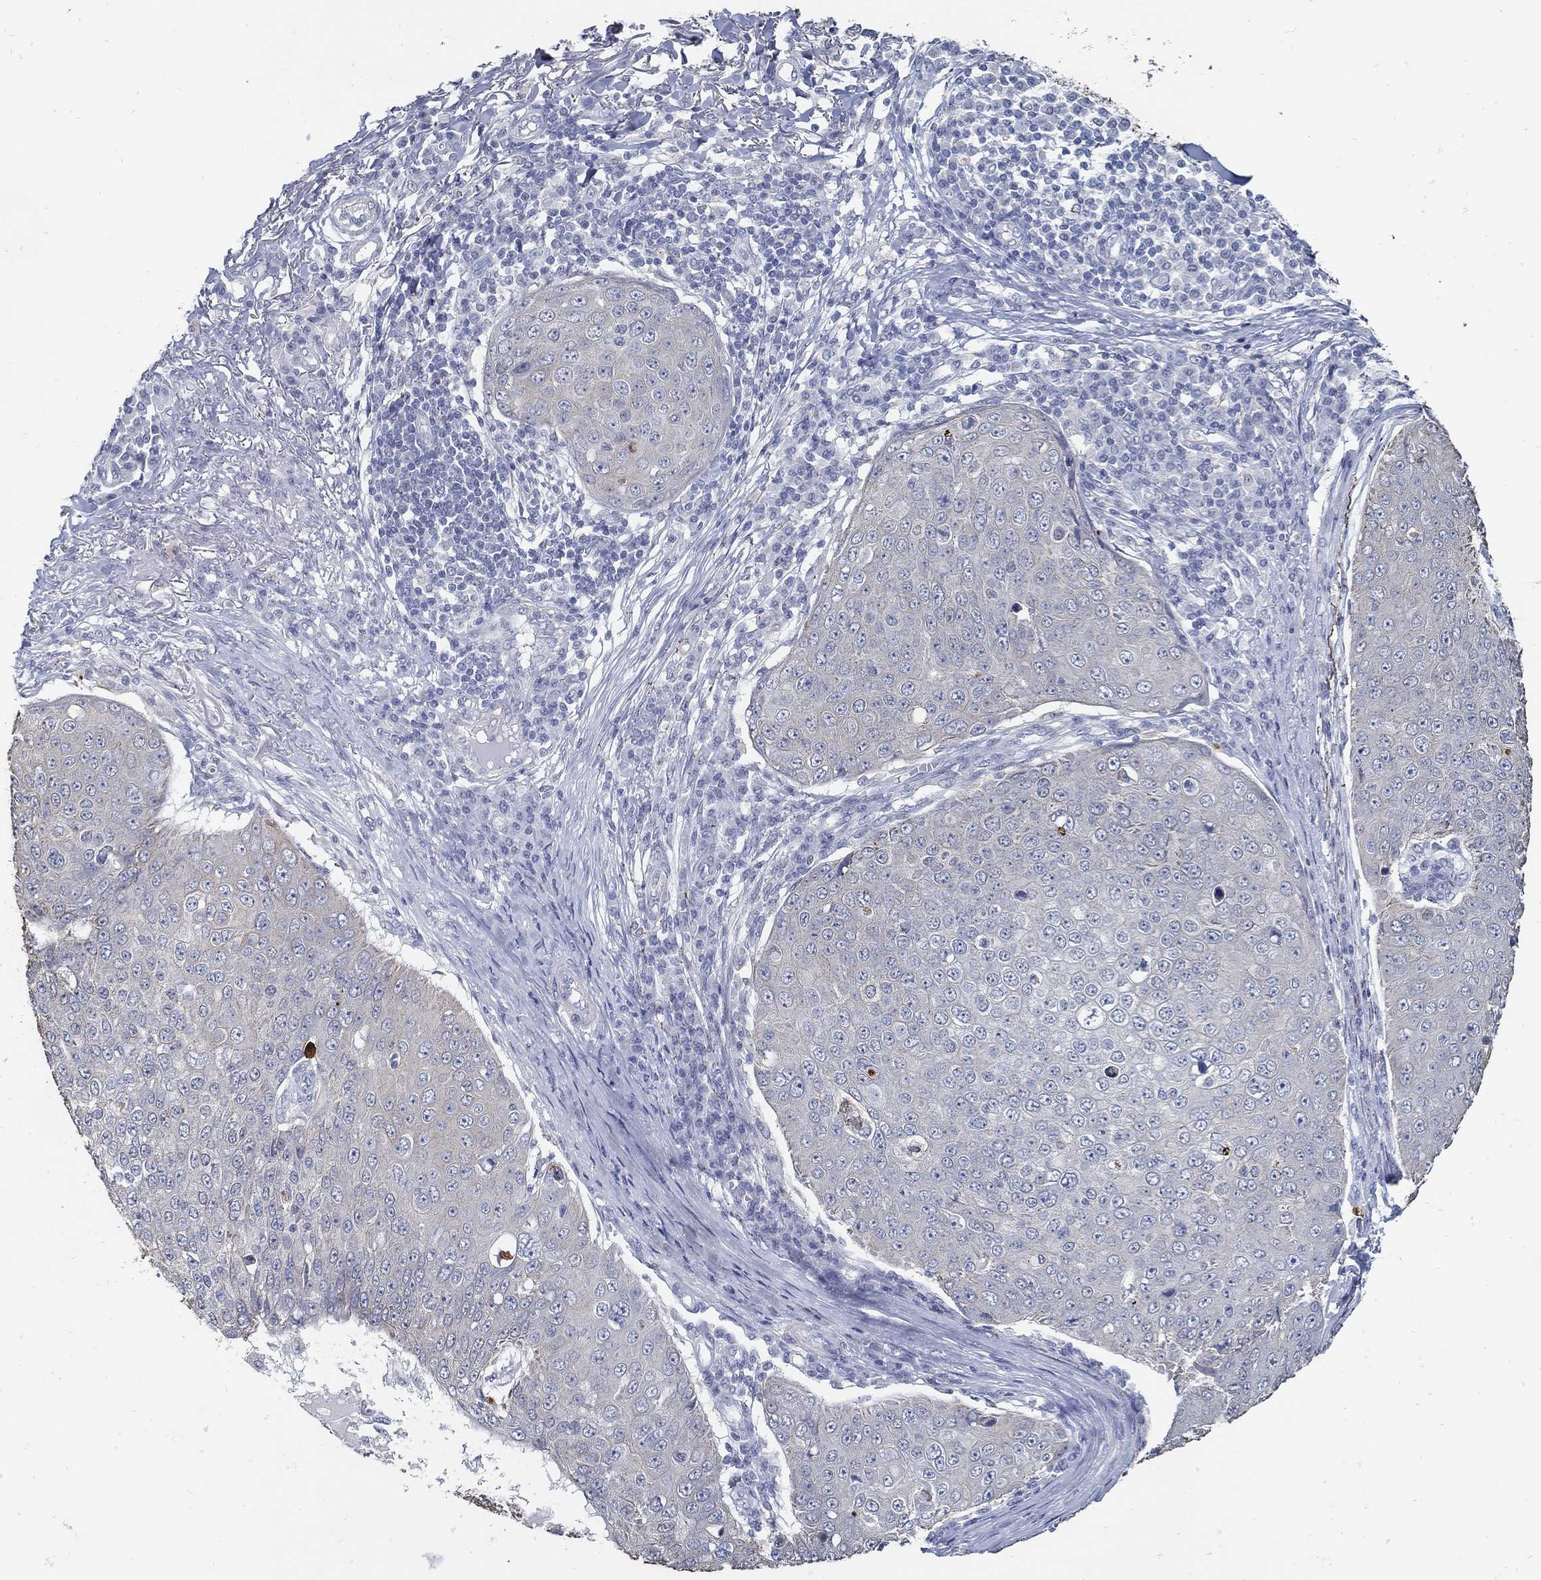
{"staining": {"intensity": "negative", "quantity": "none", "location": "none"}, "tissue": "skin cancer", "cell_type": "Tumor cells", "image_type": "cancer", "snomed": [{"axis": "morphology", "description": "Squamous cell carcinoma, NOS"}, {"axis": "topography", "description": "Skin"}], "caption": "This is an IHC histopathology image of human skin squamous cell carcinoma. There is no positivity in tumor cells.", "gene": "USP29", "patient": {"sex": "male", "age": 71}}